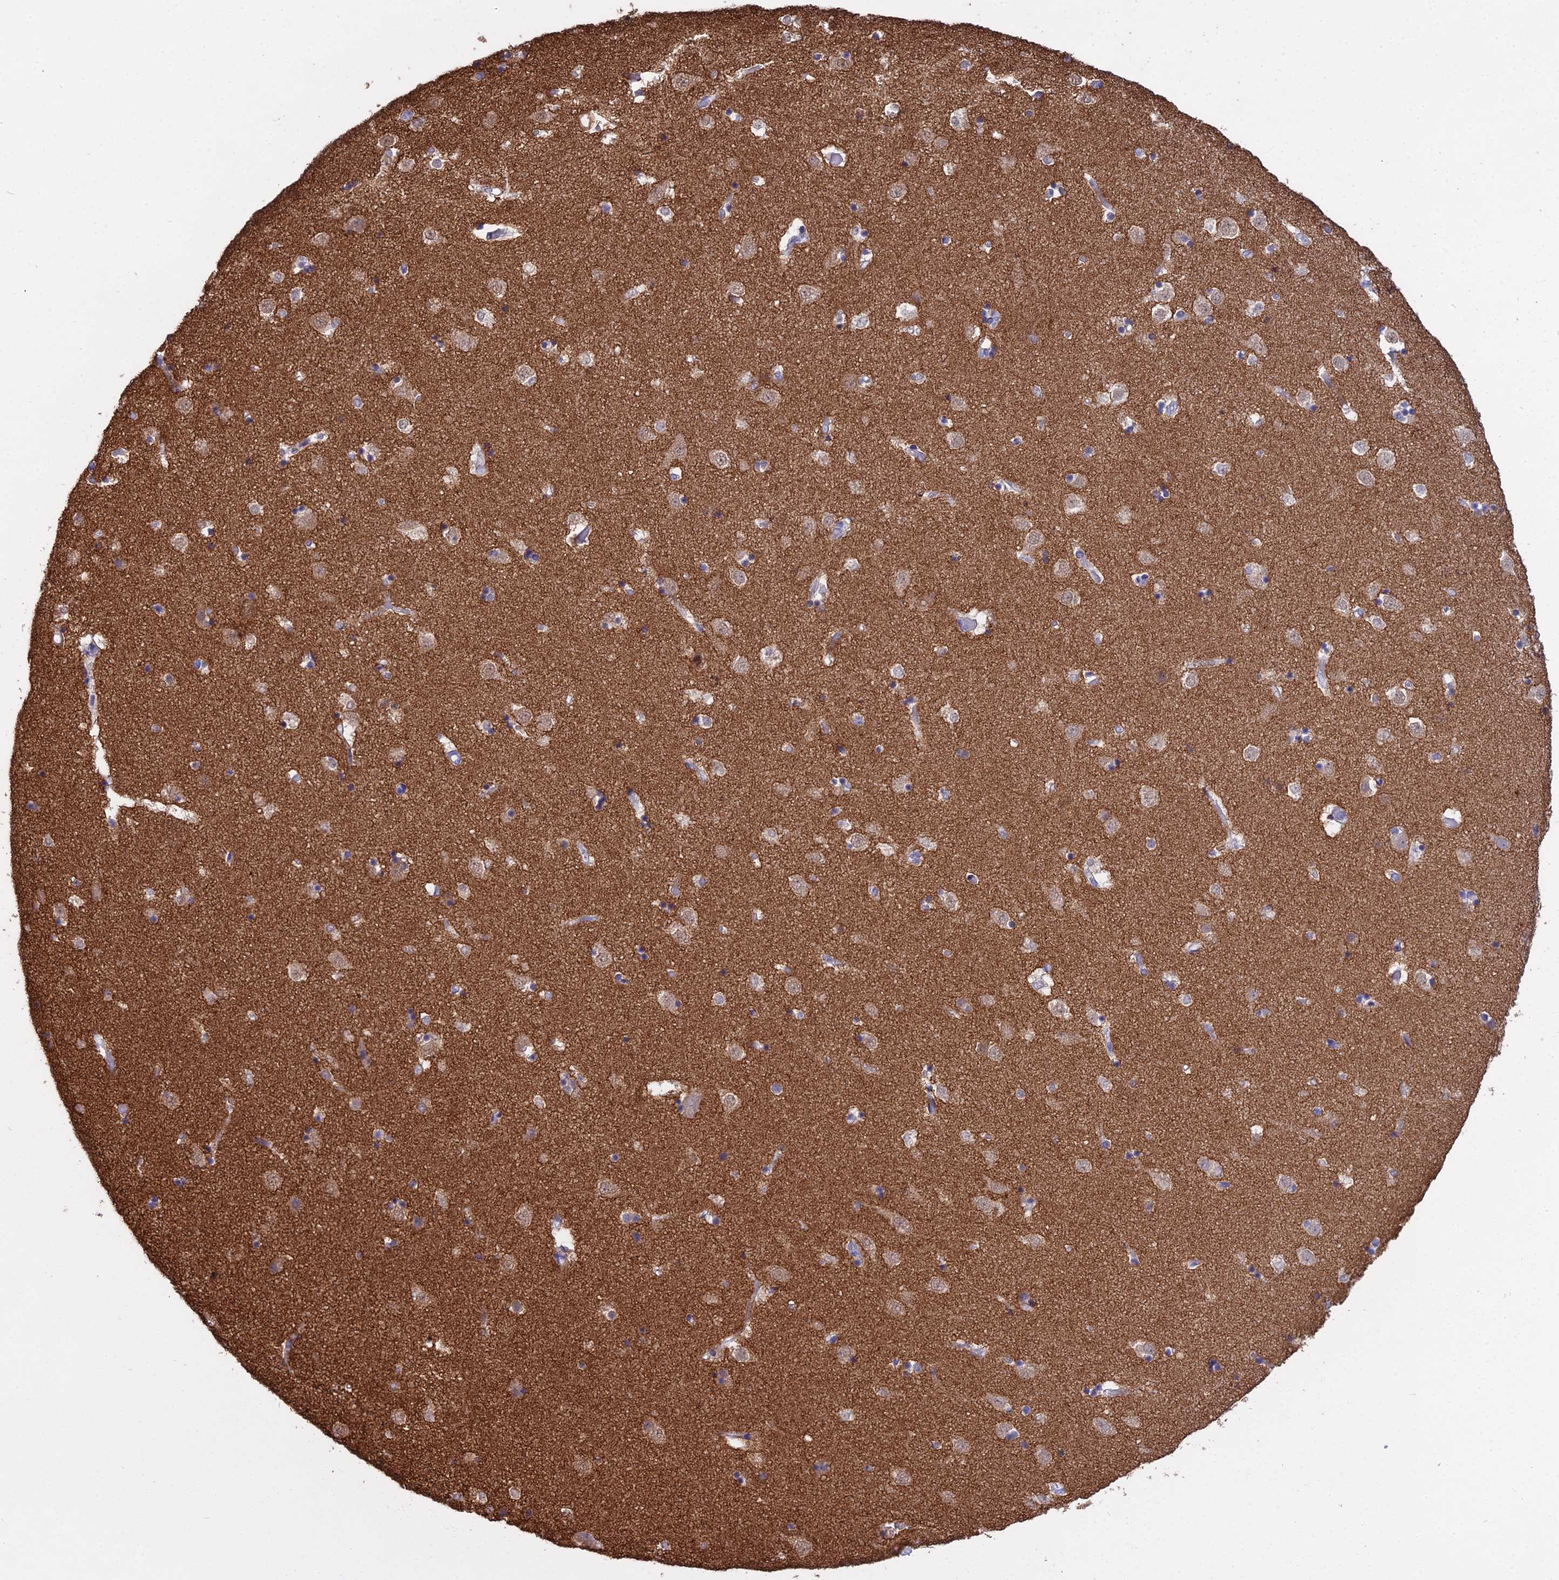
{"staining": {"intensity": "weak", "quantity": "<25%", "location": "cytoplasmic/membranous"}, "tissue": "caudate", "cell_type": "Glial cells", "image_type": "normal", "snomed": [{"axis": "morphology", "description": "Normal tissue, NOS"}, {"axis": "topography", "description": "Lateral ventricle wall"}], "caption": "Protein analysis of unremarkable caudate reveals no significant expression in glial cells.", "gene": "MAP6", "patient": {"sex": "female", "age": 52}}